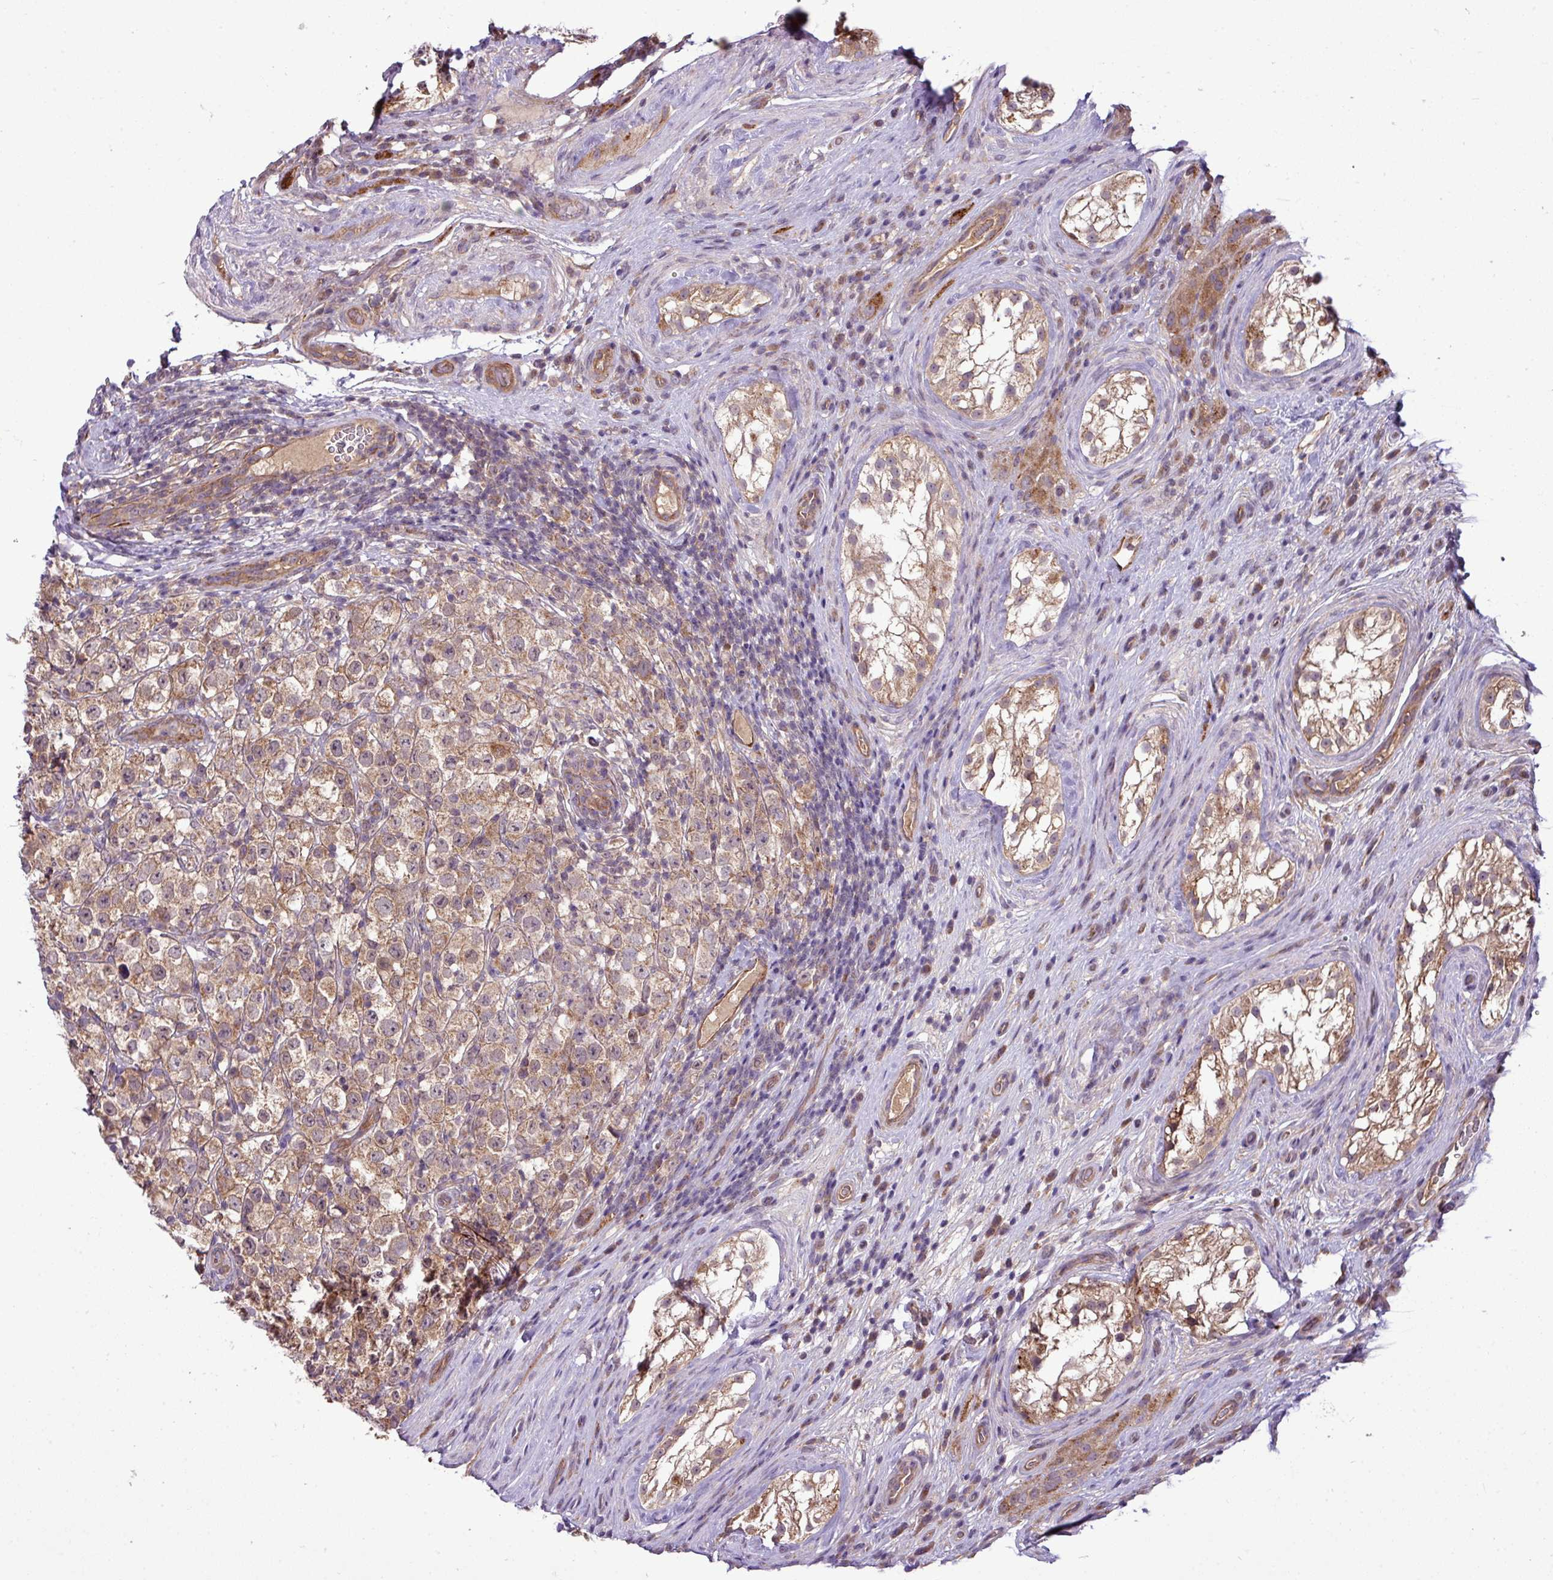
{"staining": {"intensity": "moderate", "quantity": ">75%", "location": "cytoplasmic/membranous"}, "tissue": "testis cancer", "cell_type": "Tumor cells", "image_type": "cancer", "snomed": [{"axis": "morphology", "description": "Seminoma, NOS"}, {"axis": "morphology", "description": "Carcinoma, Embryonal, NOS"}, {"axis": "topography", "description": "Testis"}], "caption": "Immunohistochemistry (IHC) staining of testis cancer, which reveals medium levels of moderate cytoplasmic/membranous expression in approximately >75% of tumor cells indicating moderate cytoplasmic/membranous protein staining. The staining was performed using DAB (3,3'-diaminobenzidine) (brown) for protein detection and nuclei were counterstained in hematoxylin (blue).", "gene": "XIAP", "patient": {"sex": "male", "age": 41}}